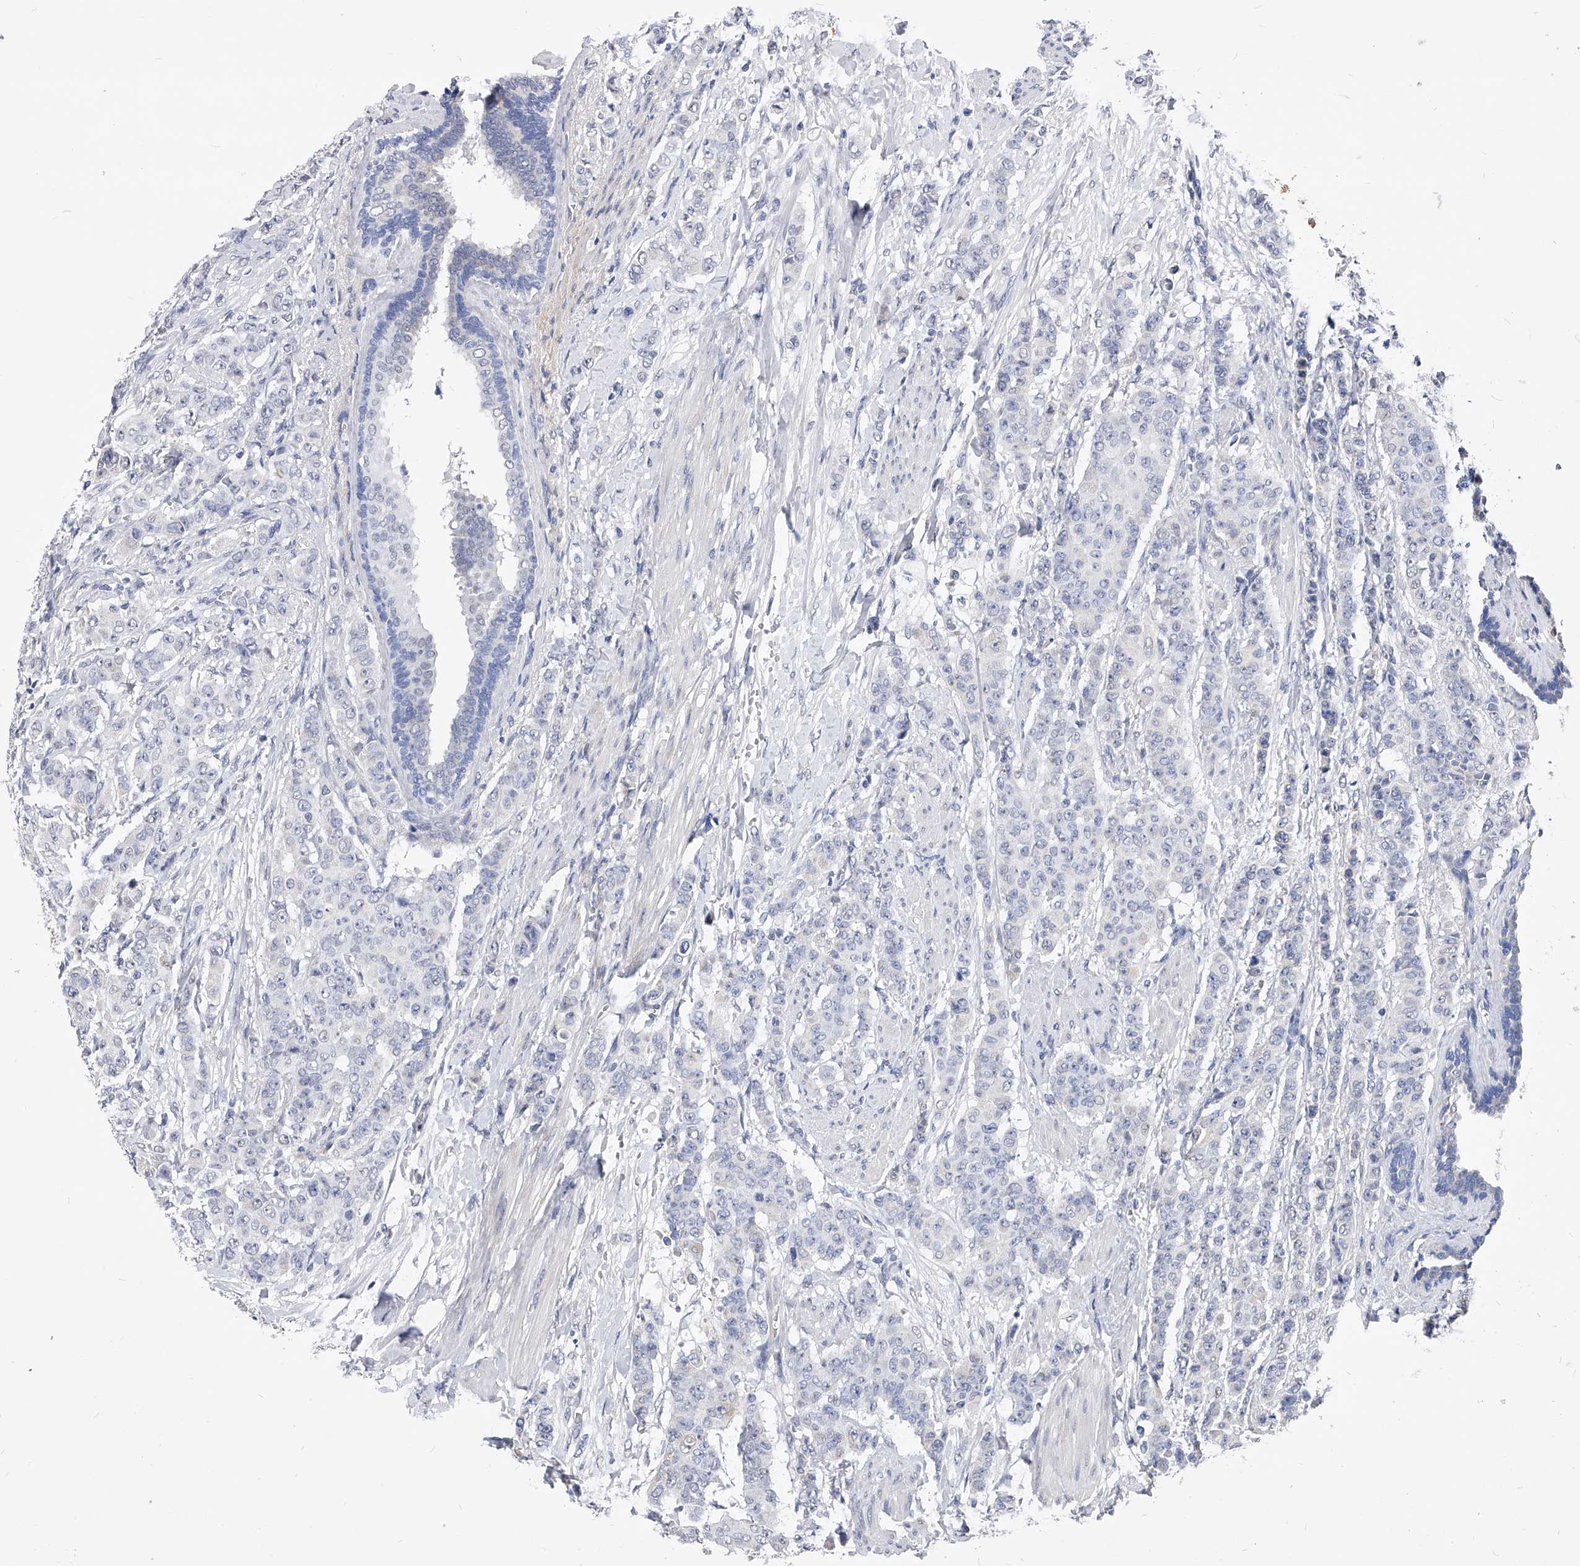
{"staining": {"intensity": "negative", "quantity": "none", "location": "none"}, "tissue": "breast cancer", "cell_type": "Tumor cells", "image_type": "cancer", "snomed": [{"axis": "morphology", "description": "Duct carcinoma"}, {"axis": "topography", "description": "Breast"}], "caption": "The micrograph demonstrates no significant expression in tumor cells of breast cancer (infiltrating ductal carcinoma).", "gene": "ZNF529", "patient": {"sex": "female", "age": 40}}